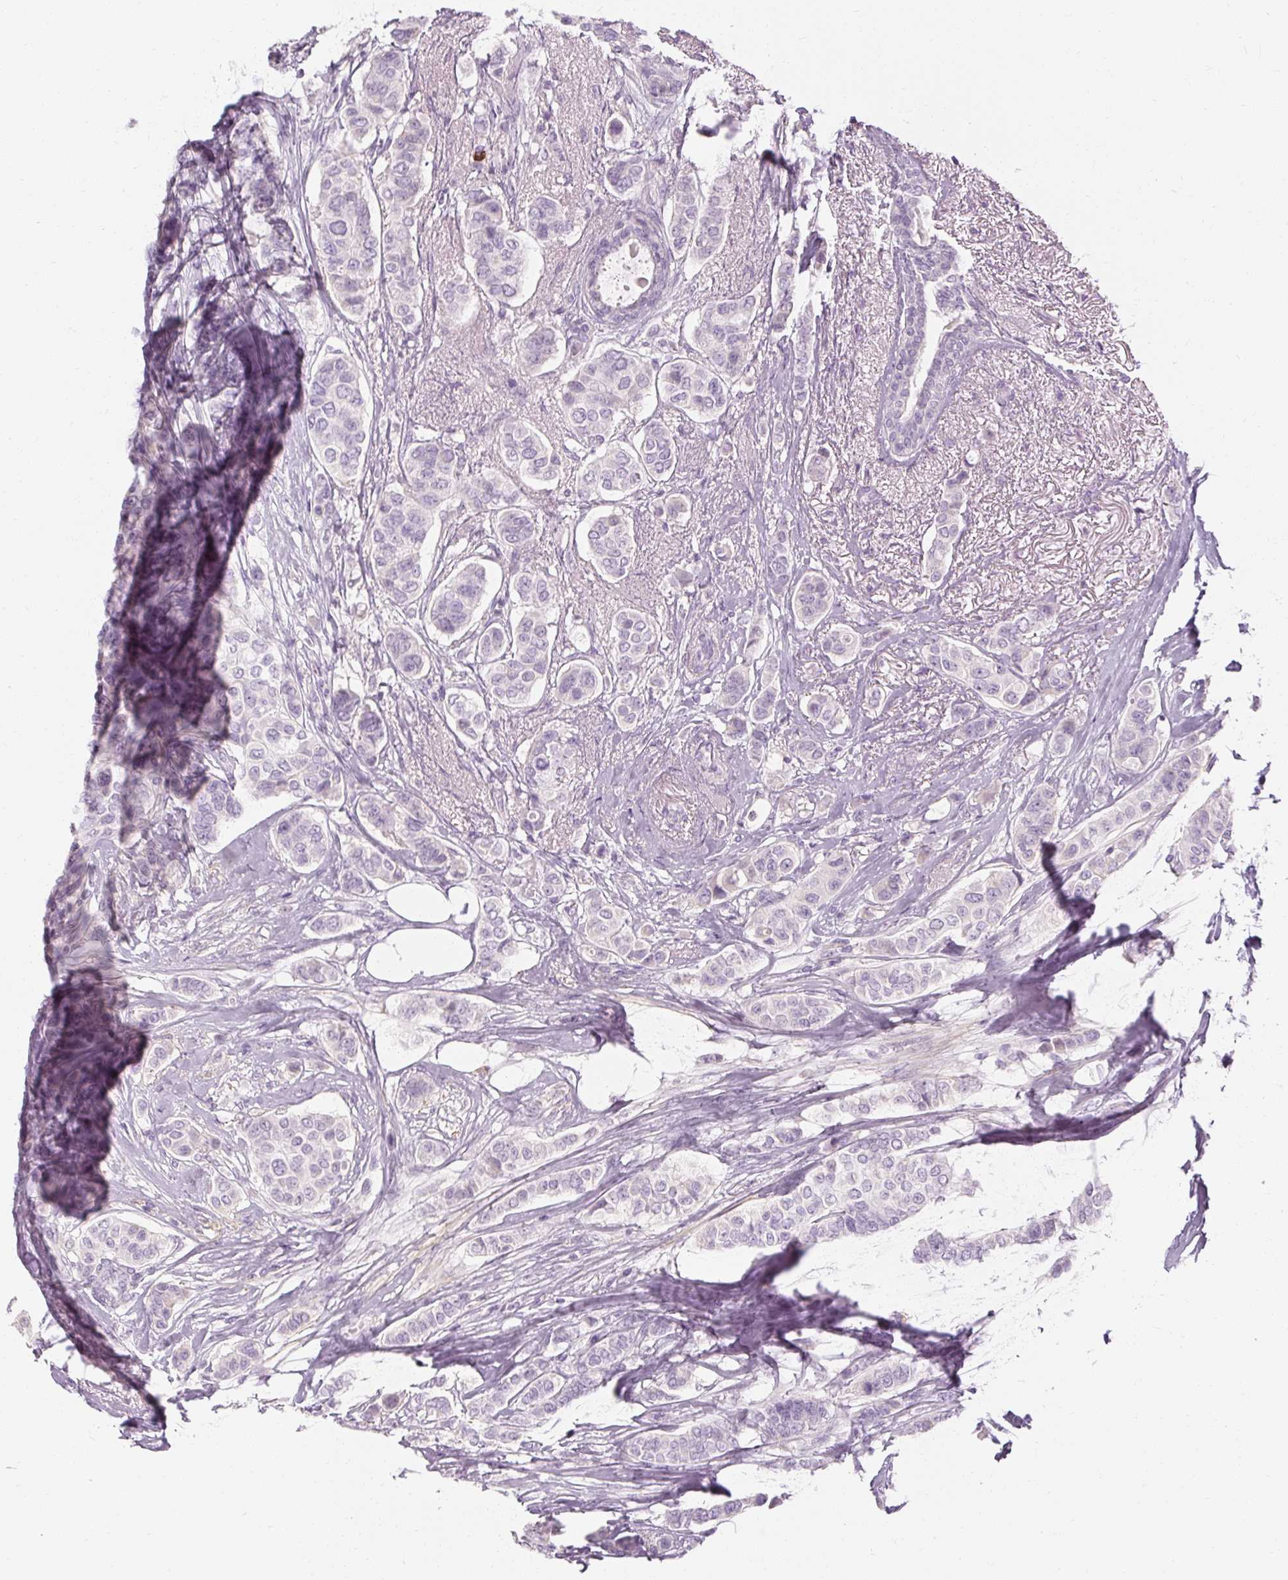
{"staining": {"intensity": "negative", "quantity": "none", "location": "none"}, "tissue": "breast cancer", "cell_type": "Tumor cells", "image_type": "cancer", "snomed": [{"axis": "morphology", "description": "Lobular carcinoma"}, {"axis": "topography", "description": "Breast"}], "caption": "DAB (3,3'-diaminobenzidine) immunohistochemical staining of human lobular carcinoma (breast) reveals no significant positivity in tumor cells.", "gene": "CAPN3", "patient": {"sex": "female", "age": 51}}